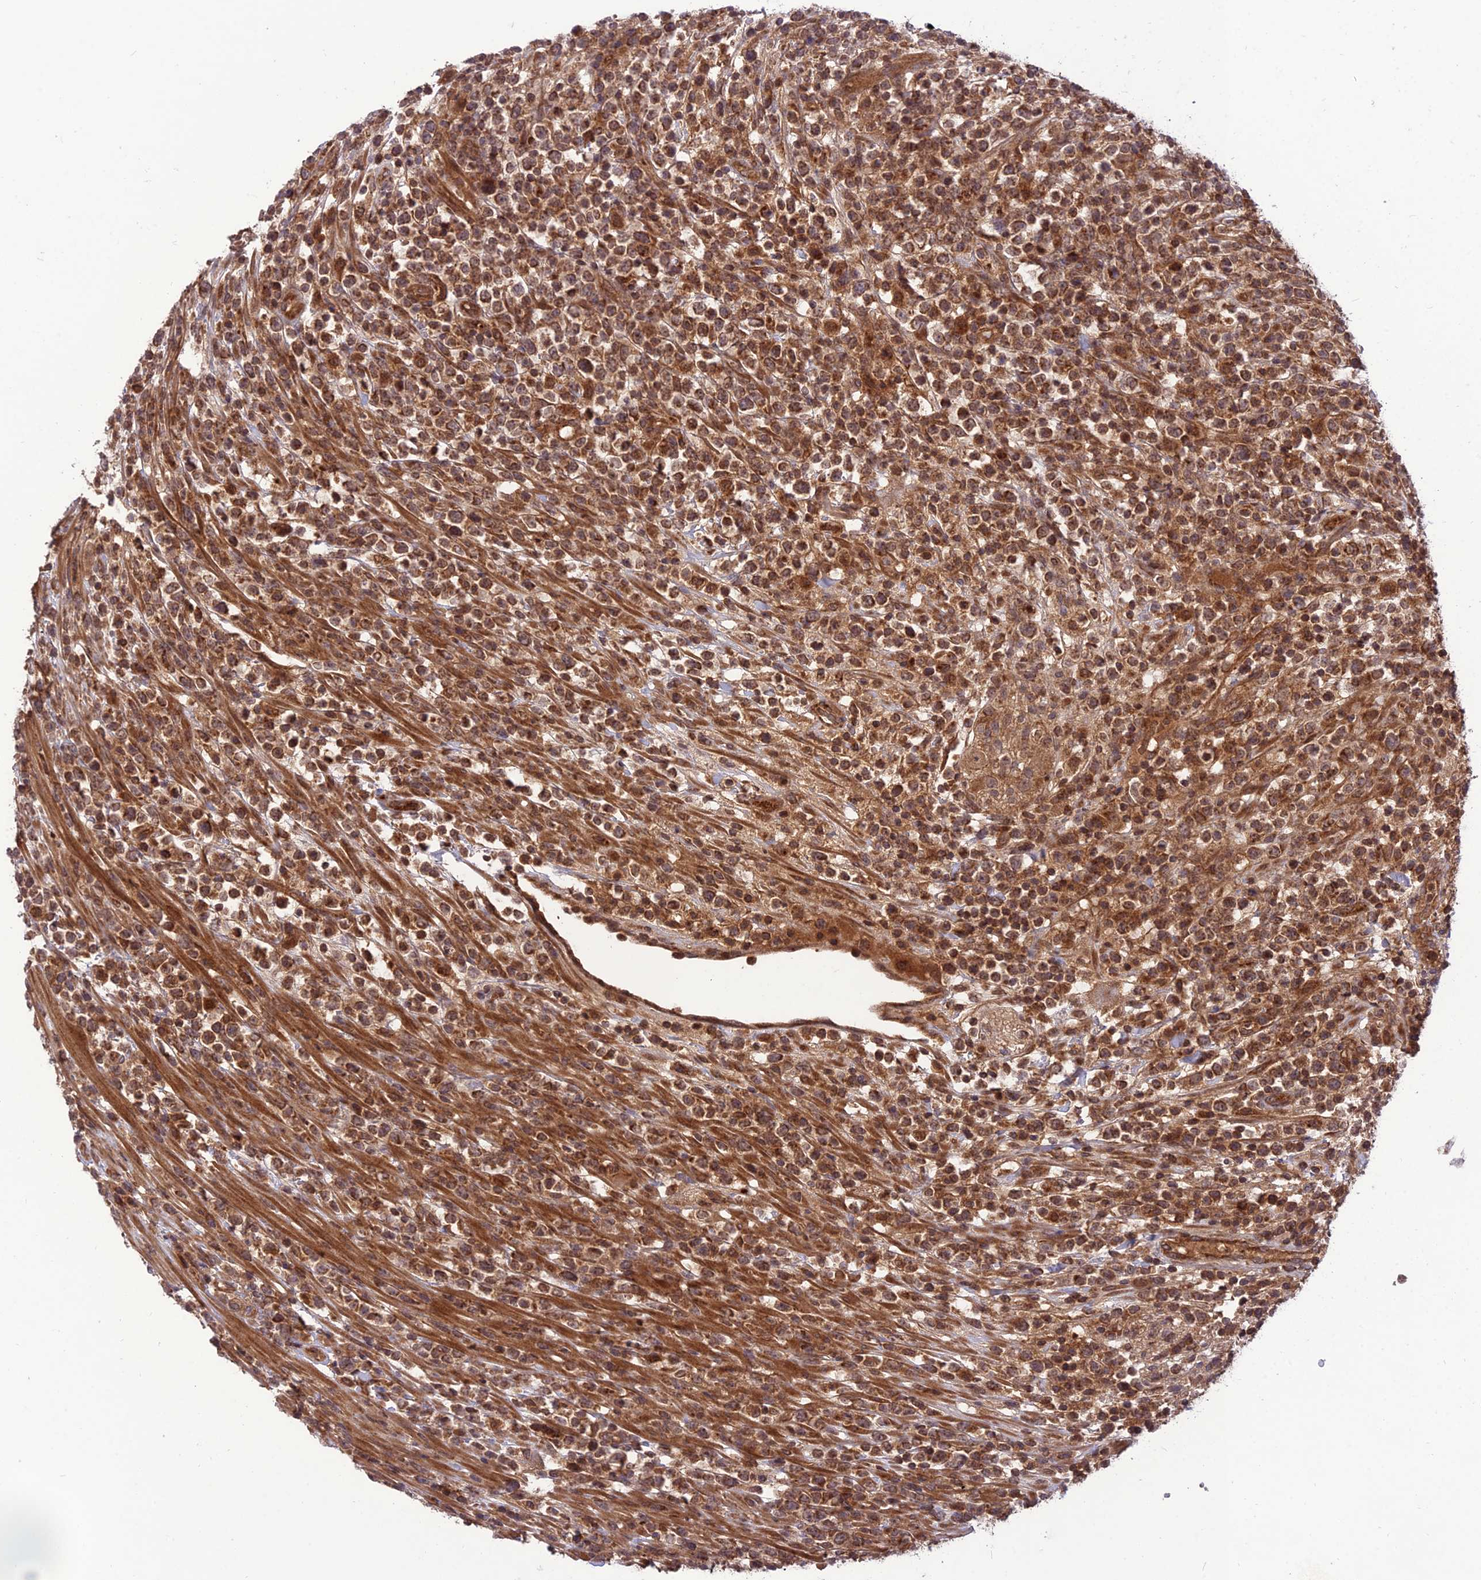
{"staining": {"intensity": "moderate", "quantity": ">75%", "location": "cytoplasmic/membranous"}, "tissue": "lymphoma", "cell_type": "Tumor cells", "image_type": "cancer", "snomed": [{"axis": "morphology", "description": "Malignant lymphoma, non-Hodgkin's type, High grade"}, {"axis": "topography", "description": "Colon"}], "caption": "The micrograph shows staining of lymphoma, revealing moderate cytoplasmic/membranous protein positivity (brown color) within tumor cells. (DAB IHC, brown staining for protein, blue staining for nuclei).", "gene": "NDUFC1", "patient": {"sex": "female", "age": 53}}